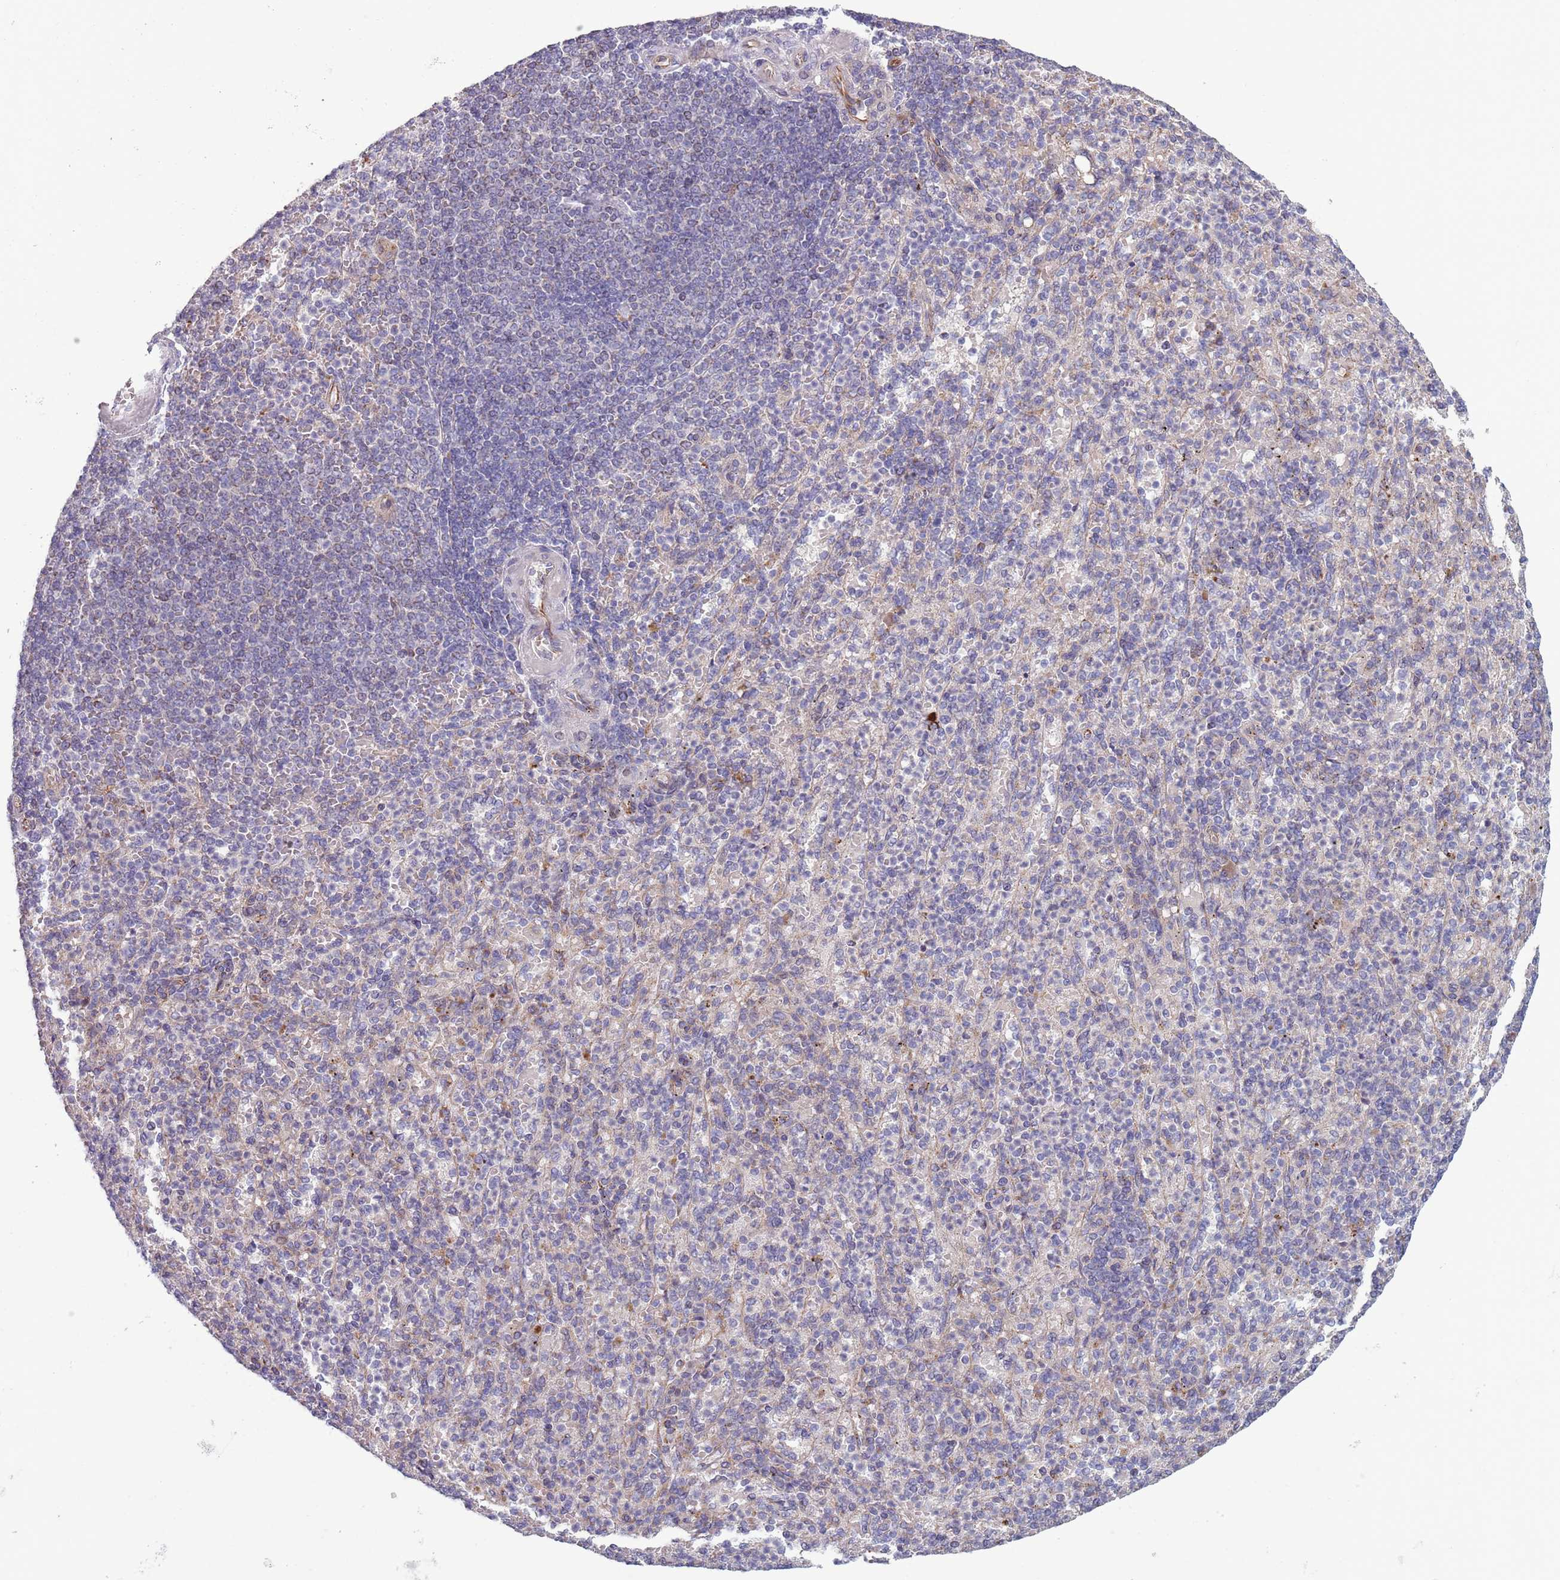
{"staining": {"intensity": "negative", "quantity": "none", "location": "none"}, "tissue": "spleen", "cell_type": "Cells in red pulp", "image_type": "normal", "snomed": [{"axis": "morphology", "description": "Normal tissue, NOS"}, {"axis": "topography", "description": "Spleen"}], "caption": "Image shows no significant protein staining in cells in red pulp of benign spleen. The staining is performed using DAB (3,3'-diaminobenzidine) brown chromogen with nuclei counter-stained in using hematoxylin.", "gene": "TYW1B", "patient": {"sex": "female", "age": 74}}